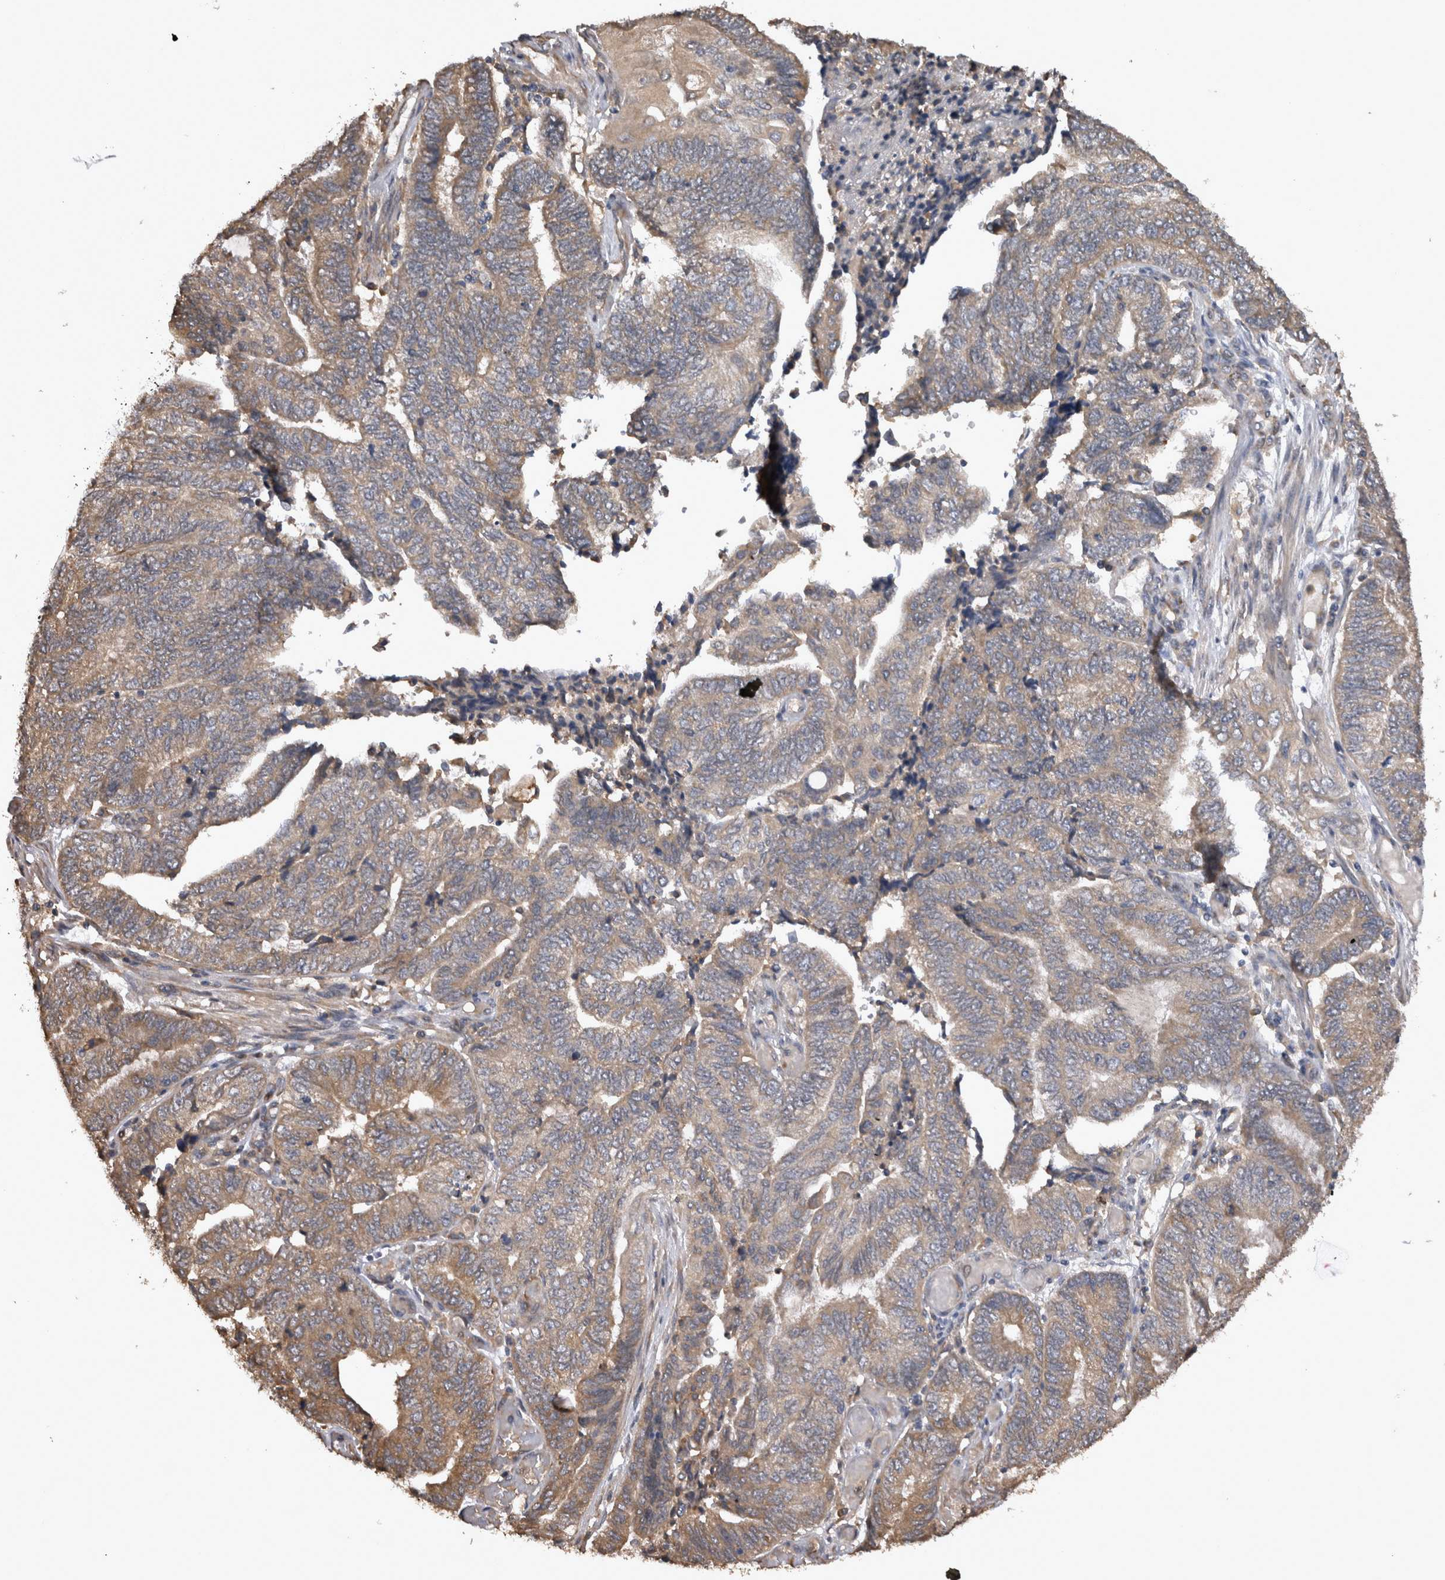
{"staining": {"intensity": "weak", "quantity": "25%-75%", "location": "cytoplasmic/membranous"}, "tissue": "endometrial cancer", "cell_type": "Tumor cells", "image_type": "cancer", "snomed": [{"axis": "morphology", "description": "Adenocarcinoma, NOS"}, {"axis": "topography", "description": "Uterus"}, {"axis": "topography", "description": "Endometrium"}], "caption": "Immunohistochemistry of human endometrial adenocarcinoma exhibits low levels of weak cytoplasmic/membranous positivity in approximately 25%-75% of tumor cells.", "gene": "TMED7", "patient": {"sex": "female", "age": 70}}